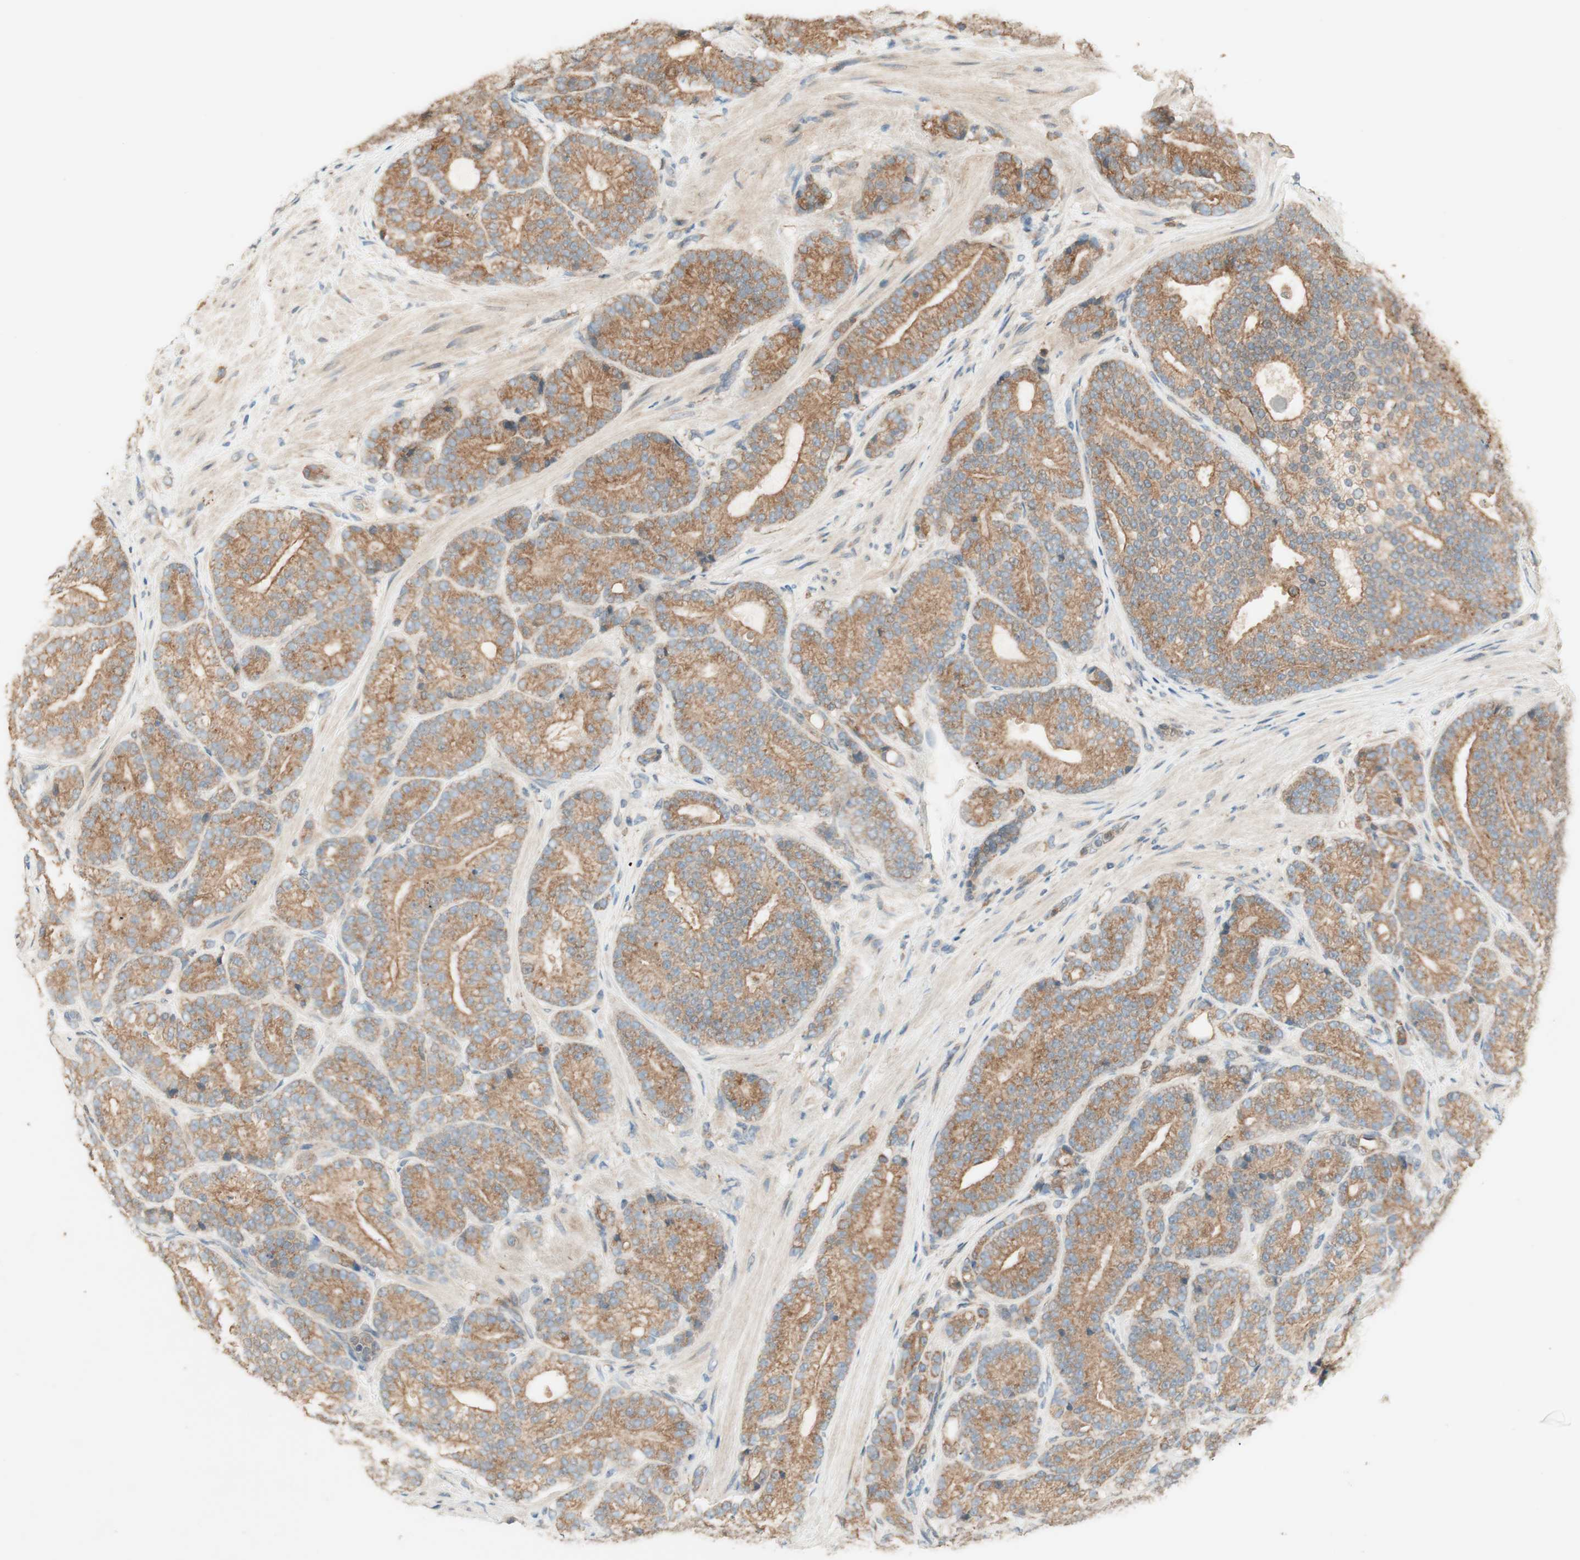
{"staining": {"intensity": "moderate", "quantity": ">75%", "location": "cytoplasmic/membranous"}, "tissue": "prostate cancer", "cell_type": "Tumor cells", "image_type": "cancer", "snomed": [{"axis": "morphology", "description": "Adenocarcinoma, High grade"}, {"axis": "topography", "description": "Prostate"}], "caption": "Human prostate high-grade adenocarcinoma stained with a protein marker reveals moderate staining in tumor cells.", "gene": "CLCN2", "patient": {"sex": "male", "age": 61}}